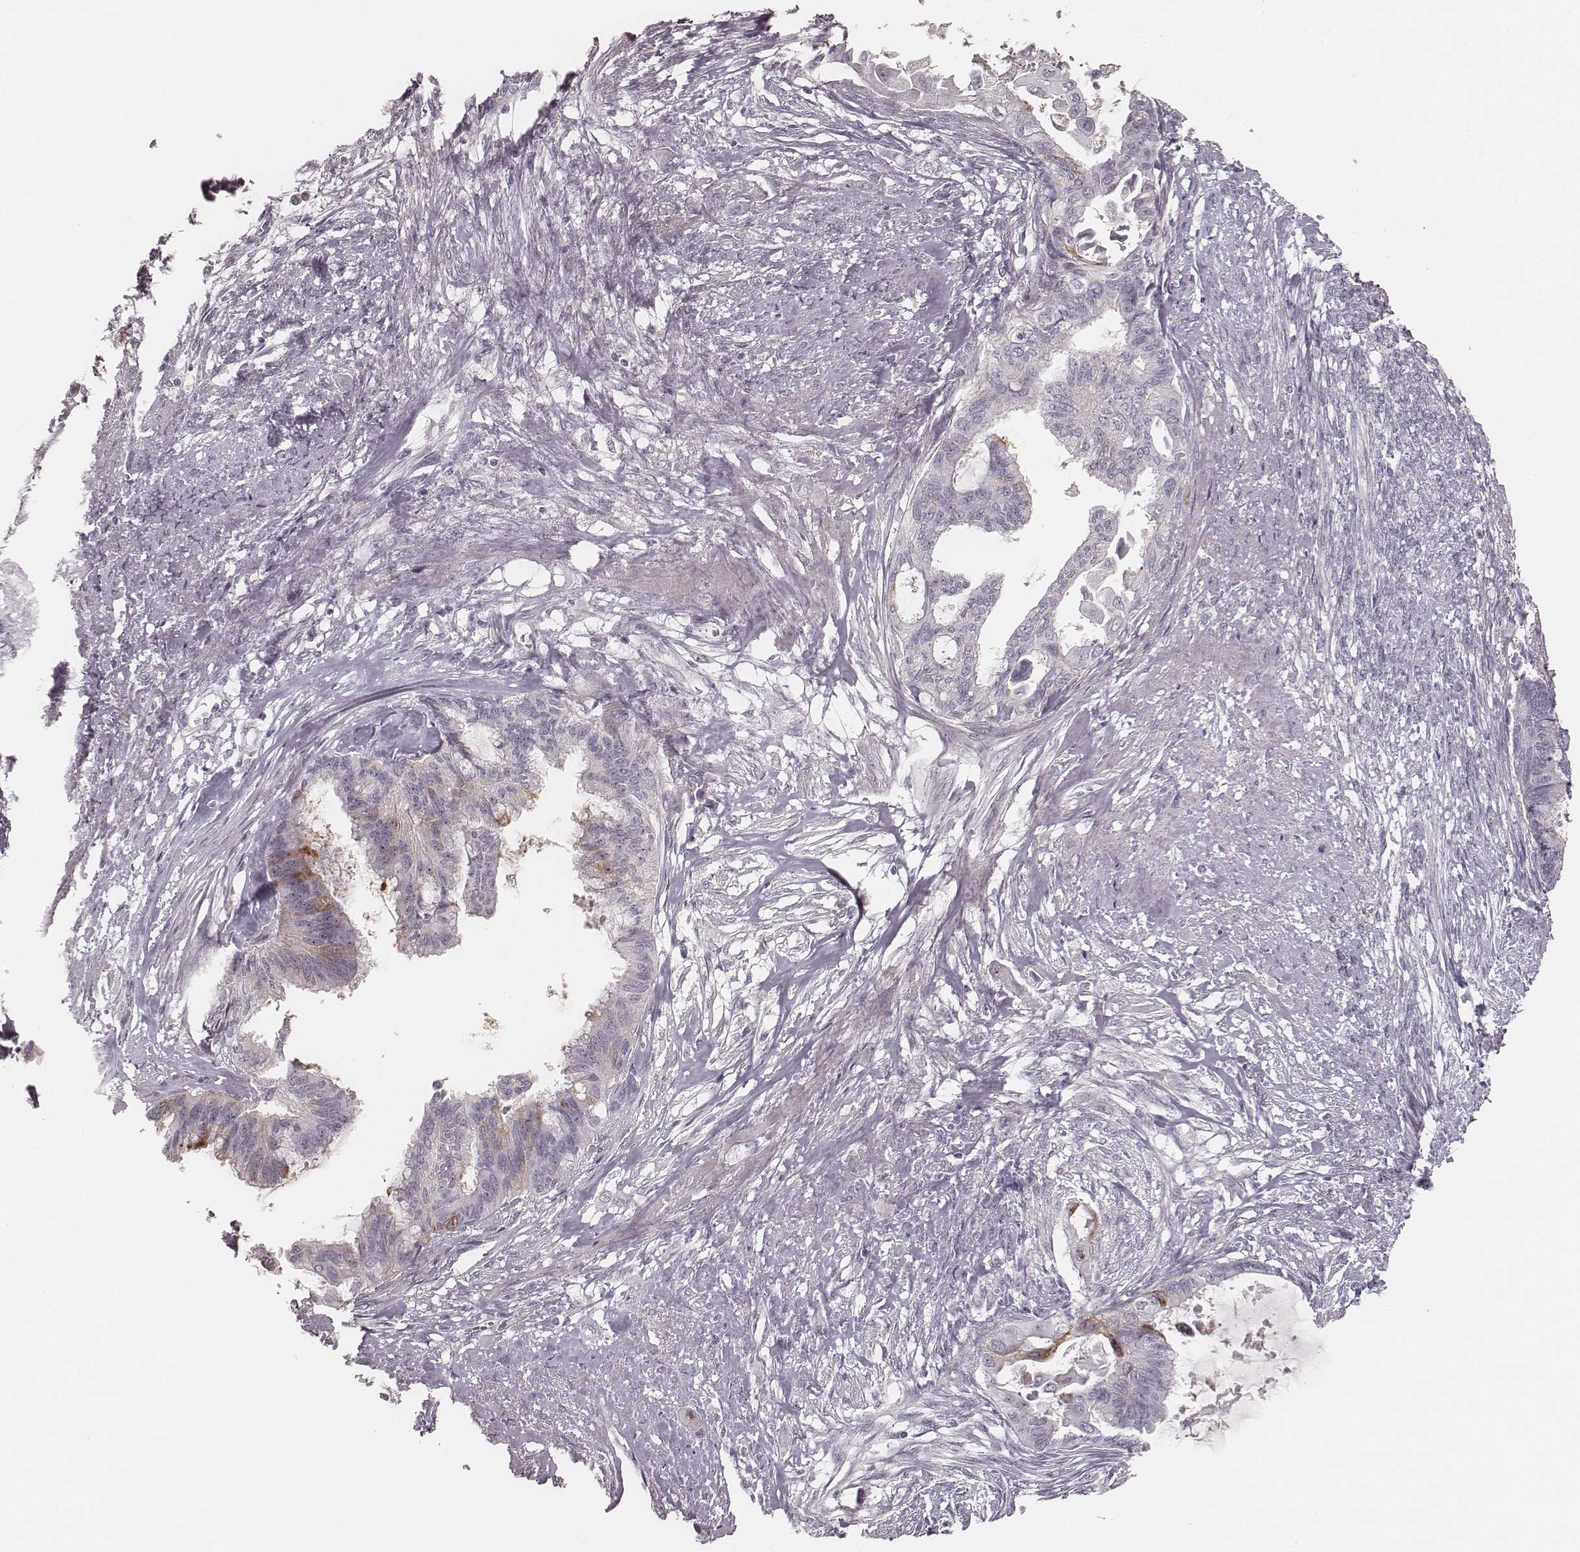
{"staining": {"intensity": "negative", "quantity": "none", "location": "none"}, "tissue": "endometrial cancer", "cell_type": "Tumor cells", "image_type": "cancer", "snomed": [{"axis": "morphology", "description": "Adenocarcinoma, NOS"}, {"axis": "topography", "description": "Endometrium"}], "caption": "DAB (3,3'-diaminobenzidine) immunohistochemical staining of endometrial cancer exhibits no significant expression in tumor cells.", "gene": "MADCAM1", "patient": {"sex": "female", "age": 86}}